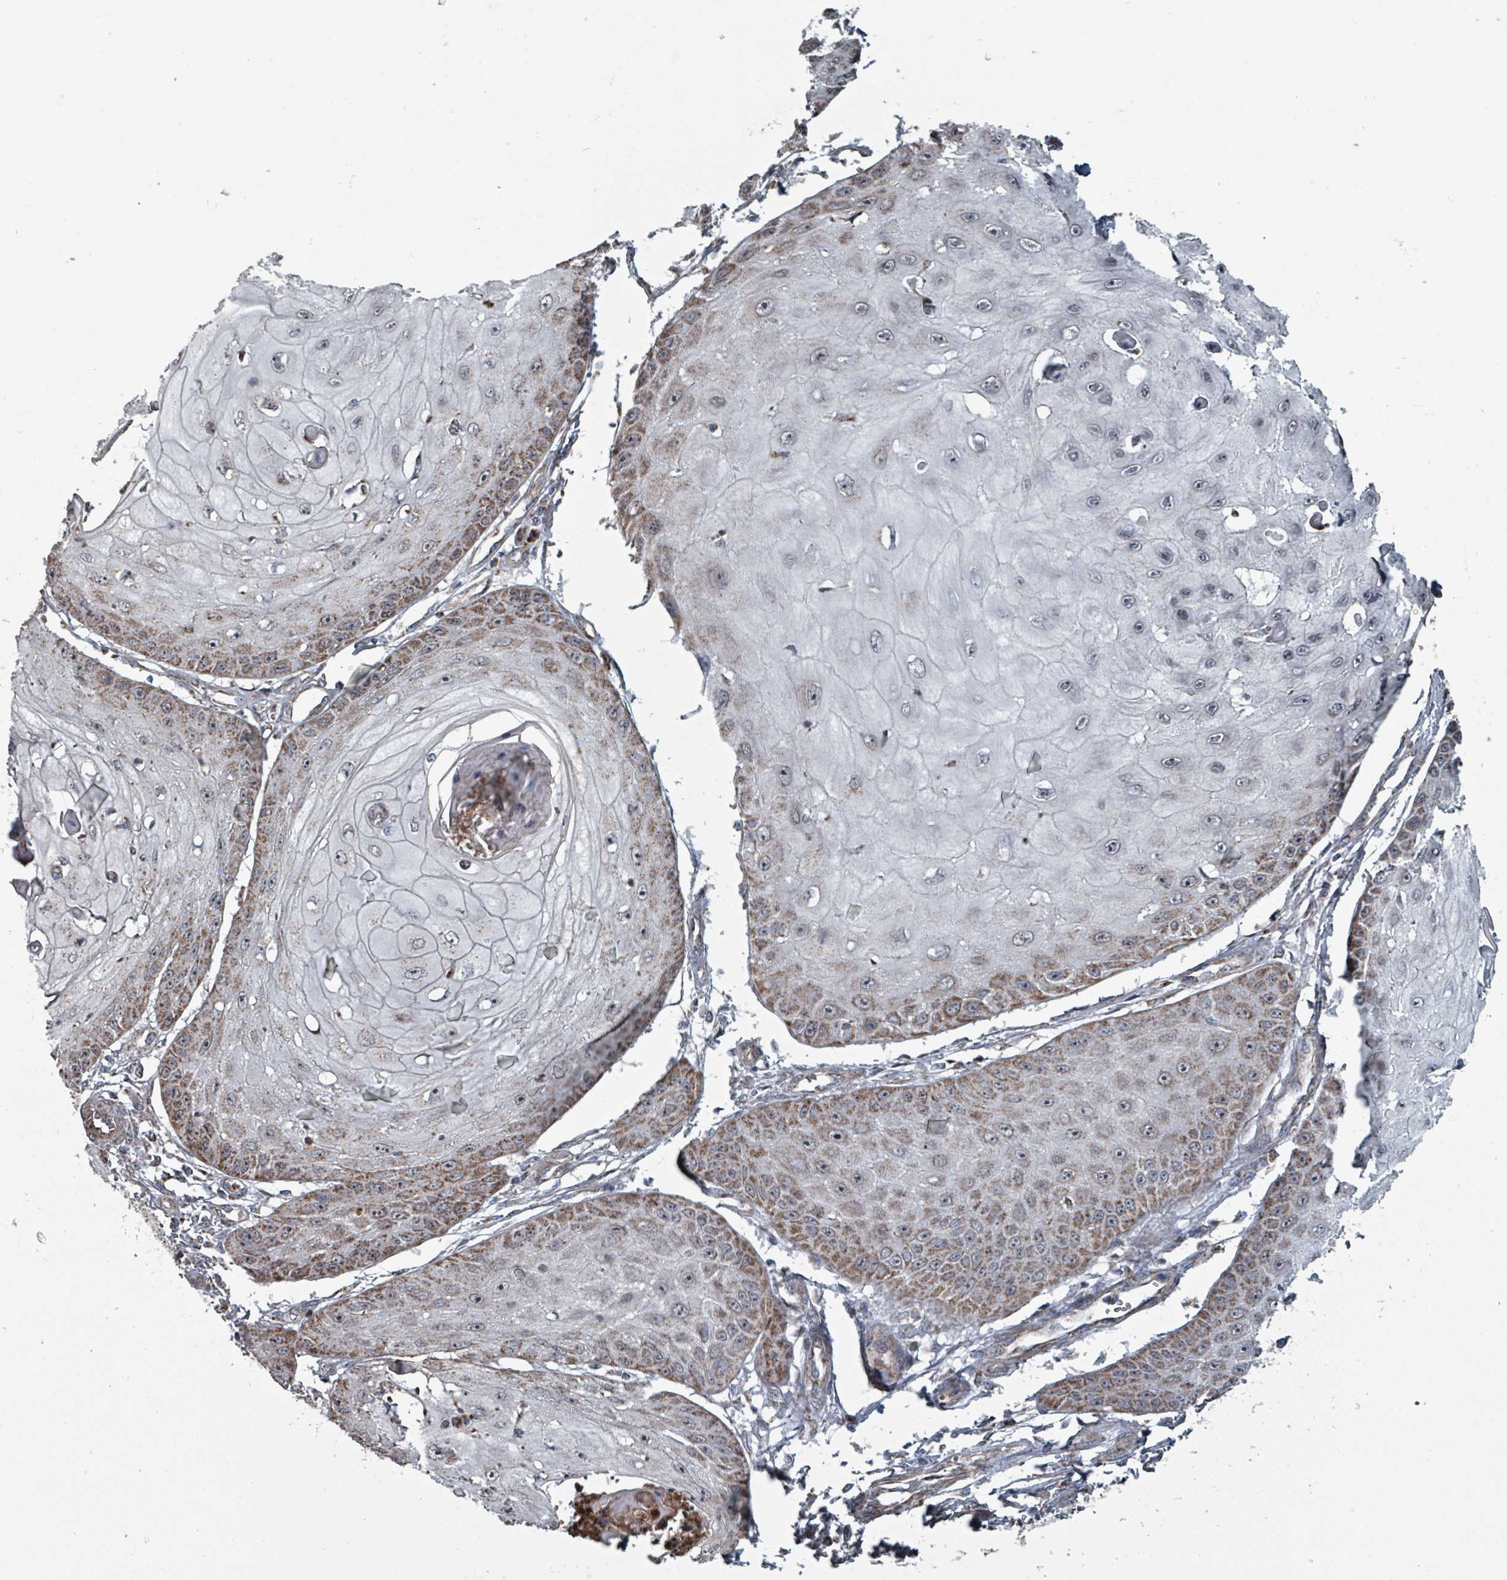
{"staining": {"intensity": "moderate", "quantity": "25%-75%", "location": "cytoplasmic/membranous"}, "tissue": "skin cancer", "cell_type": "Tumor cells", "image_type": "cancer", "snomed": [{"axis": "morphology", "description": "Squamous cell carcinoma, NOS"}, {"axis": "topography", "description": "Skin"}], "caption": "Tumor cells display moderate cytoplasmic/membranous positivity in approximately 25%-75% of cells in squamous cell carcinoma (skin).", "gene": "MRPL4", "patient": {"sex": "male", "age": 70}}